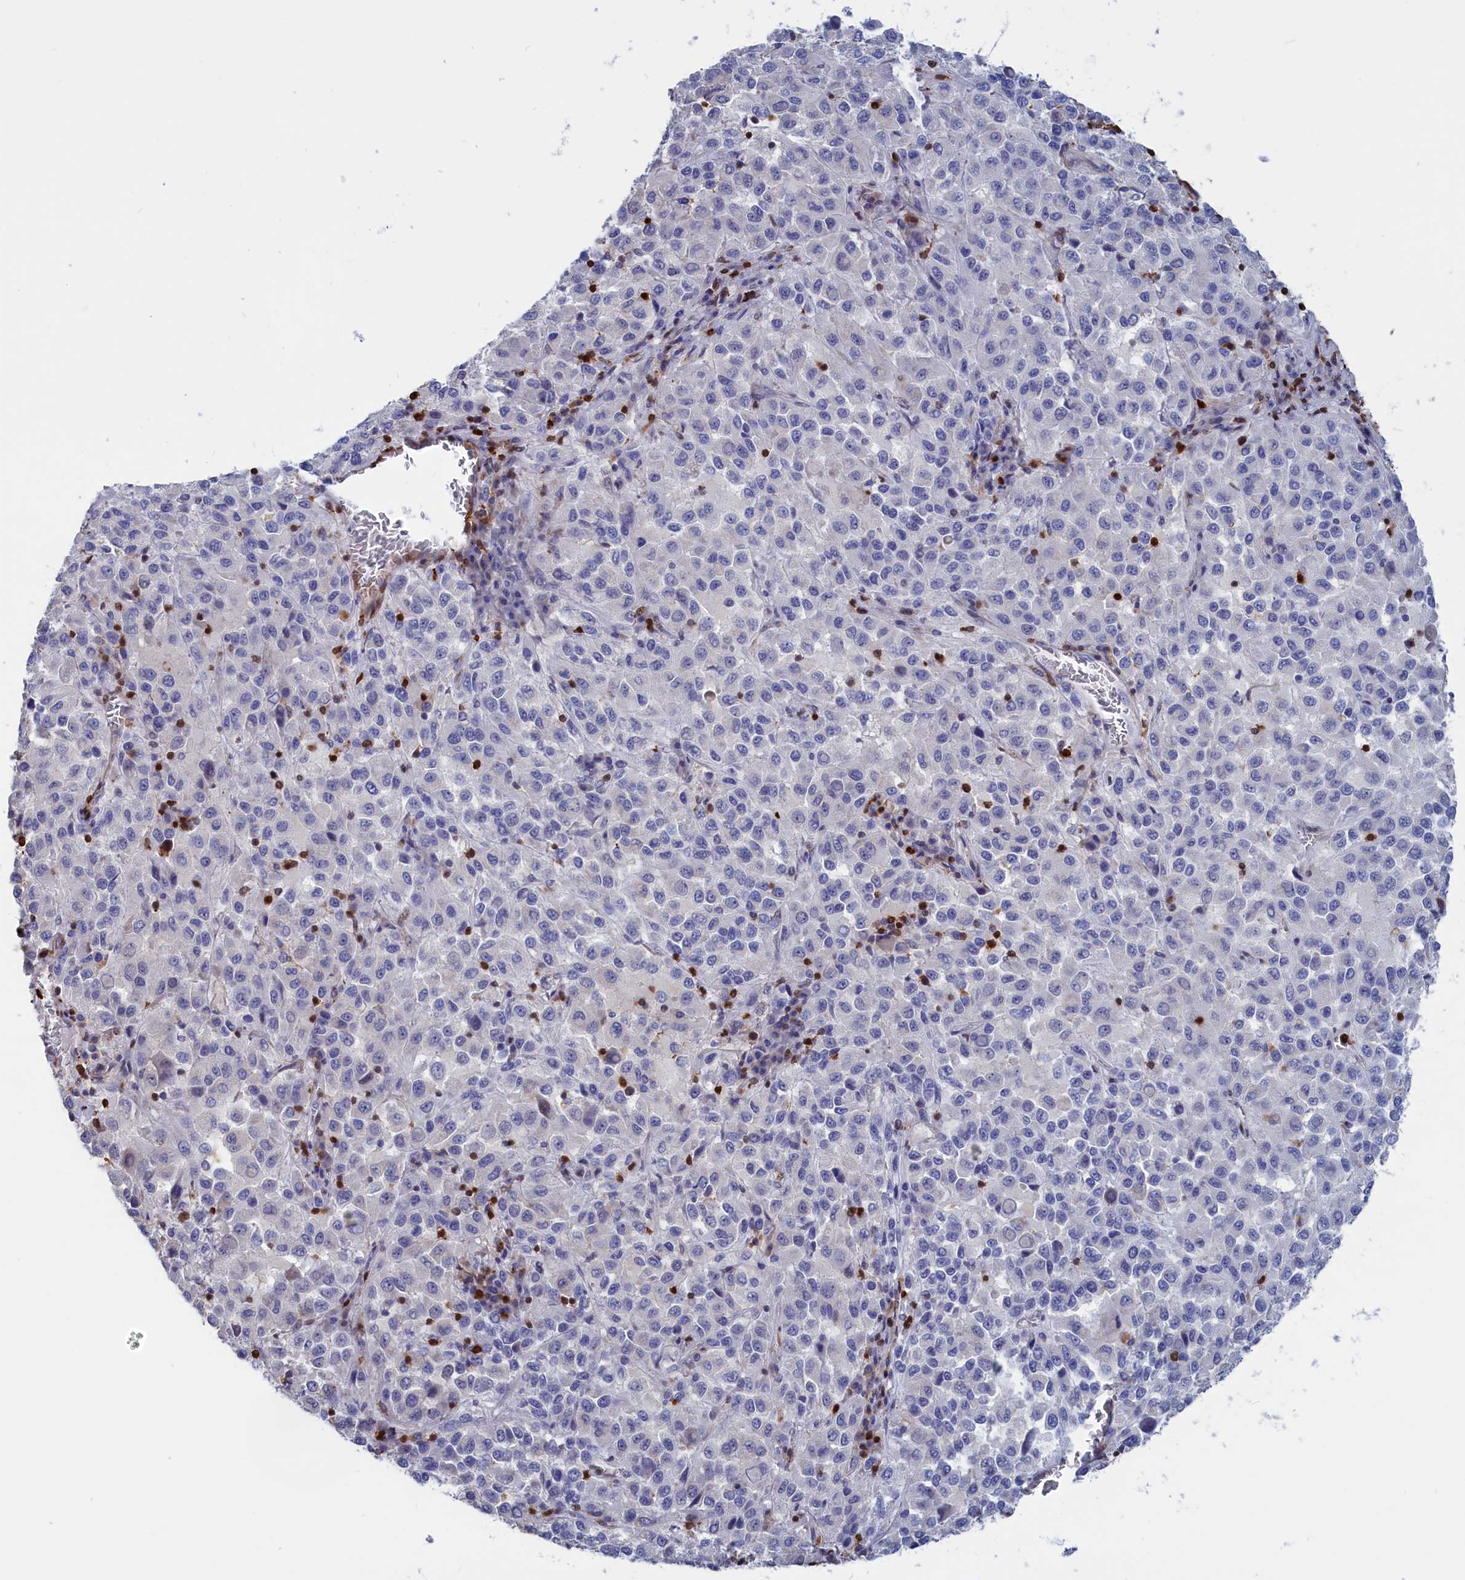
{"staining": {"intensity": "negative", "quantity": "none", "location": "none"}, "tissue": "melanoma", "cell_type": "Tumor cells", "image_type": "cancer", "snomed": [{"axis": "morphology", "description": "Malignant melanoma, Metastatic site"}, {"axis": "topography", "description": "Lung"}], "caption": "IHC histopathology image of neoplastic tissue: human melanoma stained with DAB reveals no significant protein positivity in tumor cells.", "gene": "CRIP1", "patient": {"sex": "male", "age": 64}}